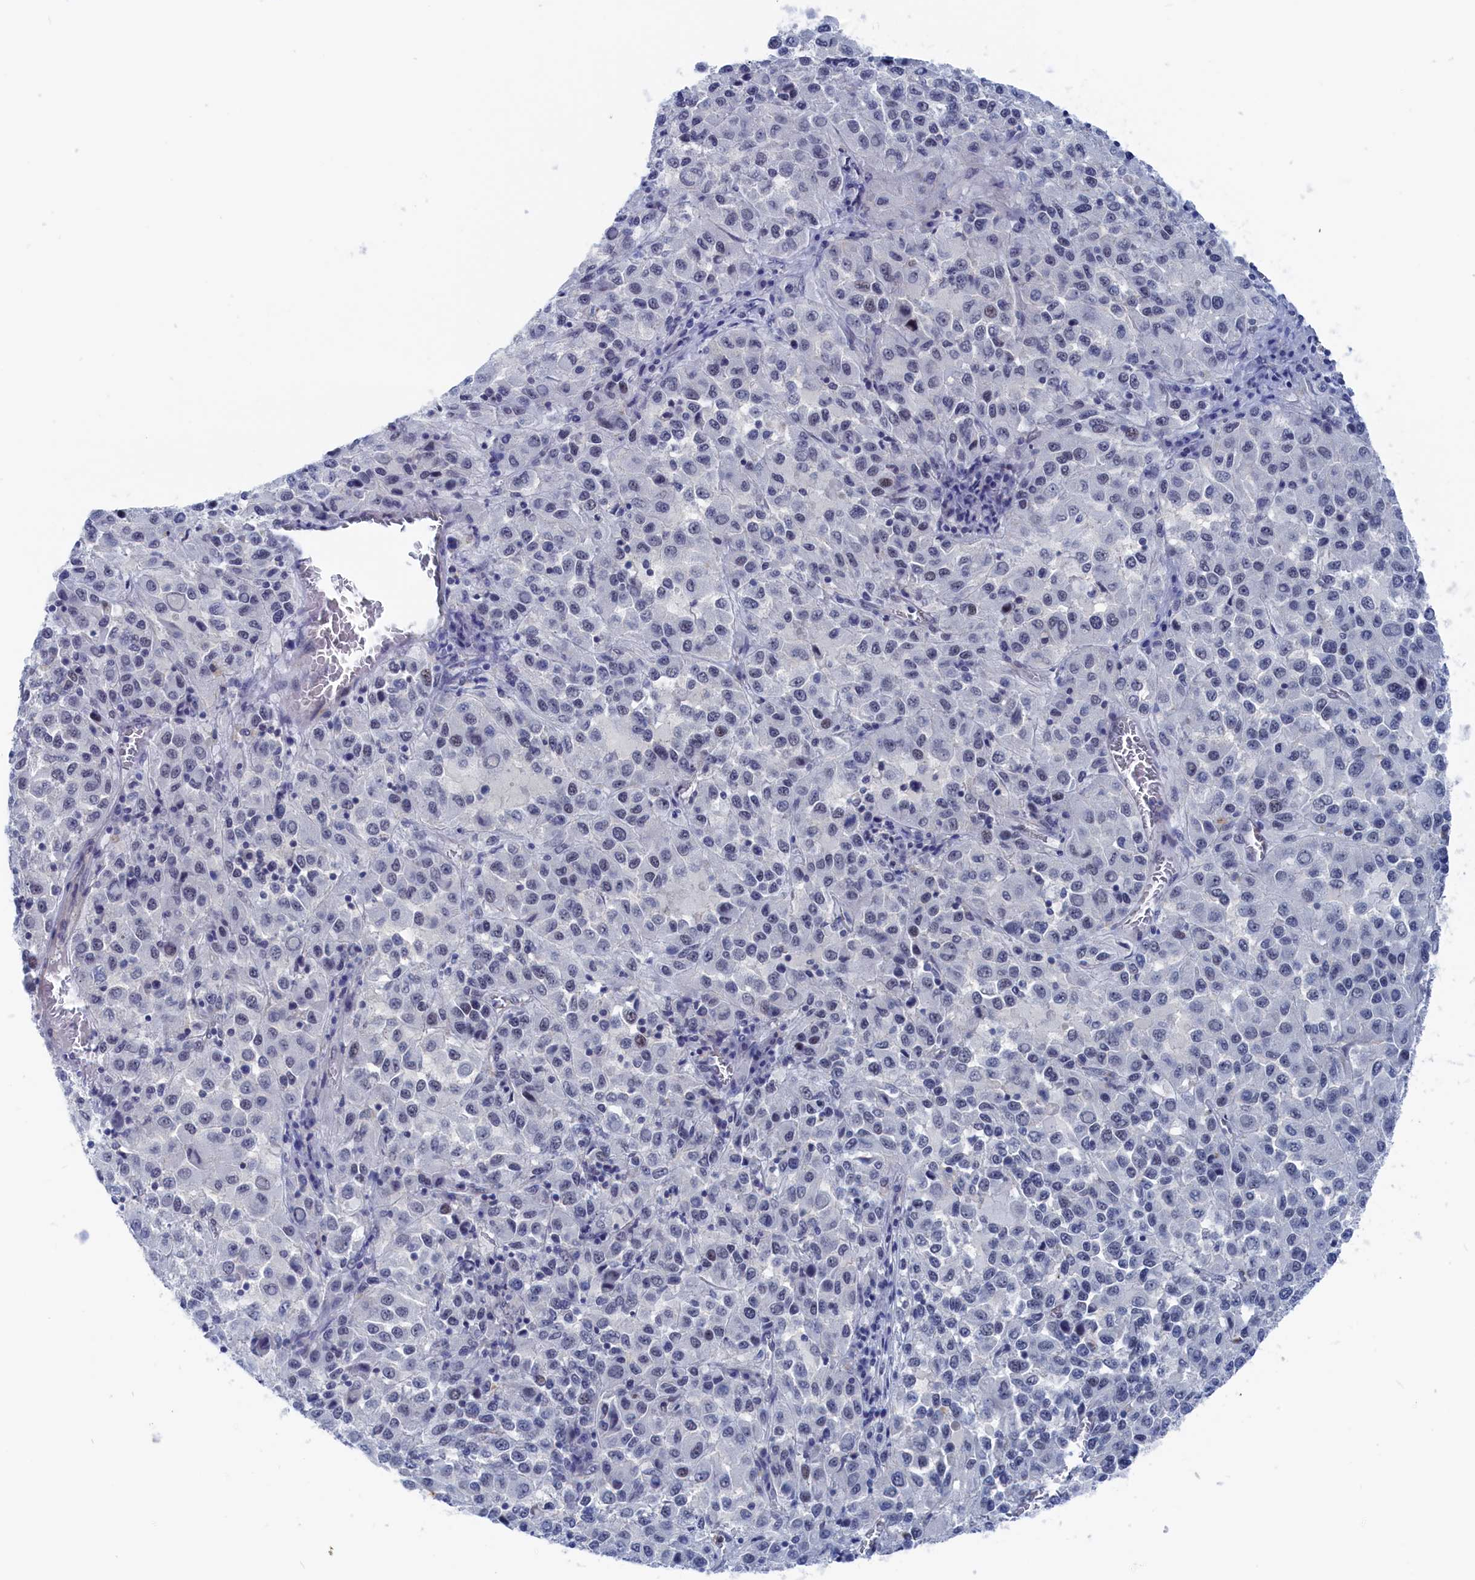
{"staining": {"intensity": "negative", "quantity": "none", "location": "none"}, "tissue": "melanoma", "cell_type": "Tumor cells", "image_type": "cancer", "snomed": [{"axis": "morphology", "description": "Malignant melanoma, Metastatic site"}, {"axis": "topography", "description": "Lung"}], "caption": "Immunohistochemical staining of human melanoma demonstrates no significant positivity in tumor cells. Nuclei are stained in blue.", "gene": "MARCHF3", "patient": {"sex": "male", "age": 64}}